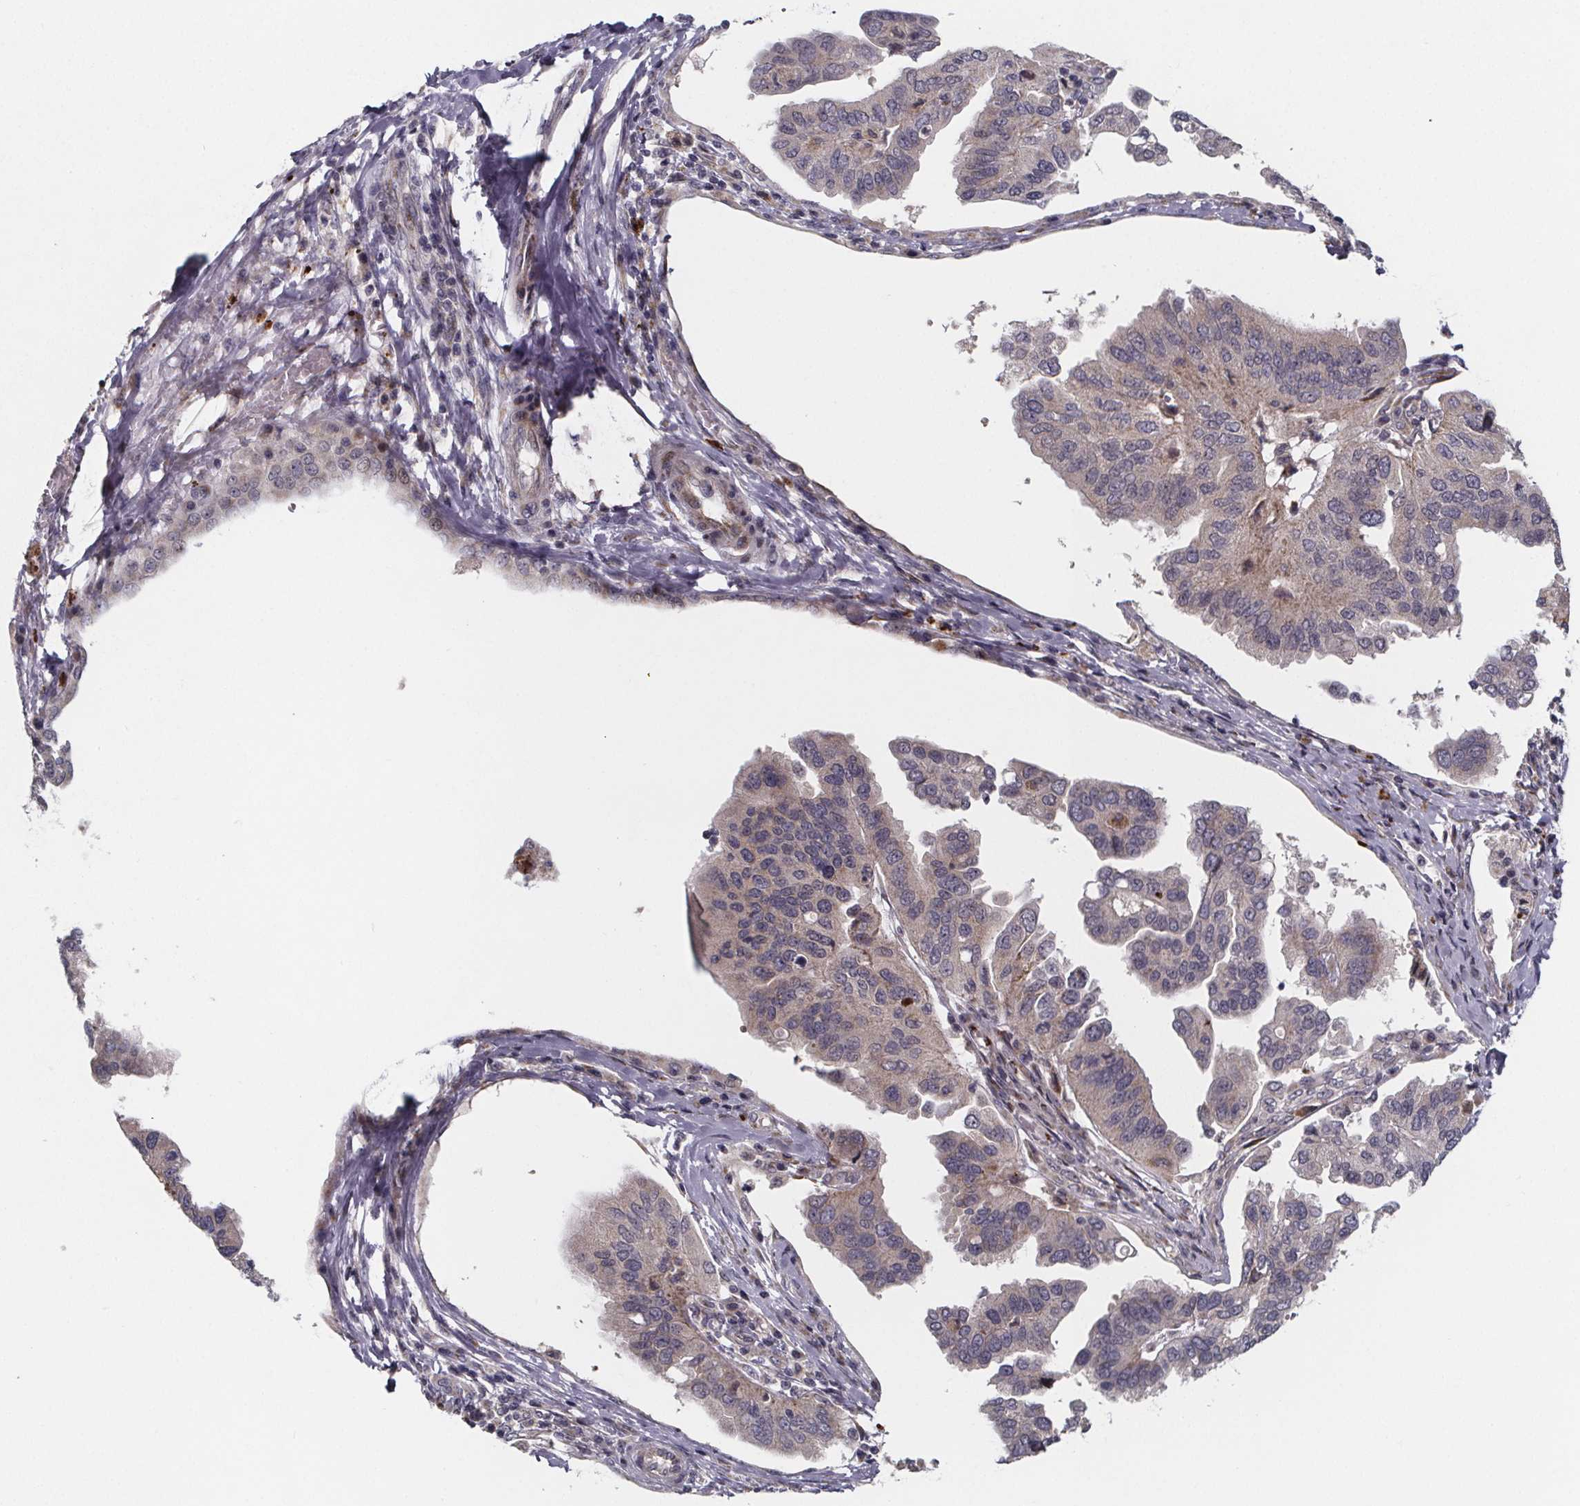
{"staining": {"intensity": "weak", "quantity": "<25%", "location": "cytoplasmic/membranous"}, "tissue": "ovarian cancer", "cell_type": "Tumor cells", "image_type": "cancer", "snomed": [{"axis": "morphology", "description": "Cystadenocarcinoma, serous, NOS"}, {"axis": "topography", "description": "Ovary"}], "caption": "Immunohistochemistry of ovarian cancer exhibits no expression in tumor cells. (Brightfield microscopy of DAB IHC at high magnification).", "gene": "NDST1", "patient": {"sex": "female", "age": 79}}